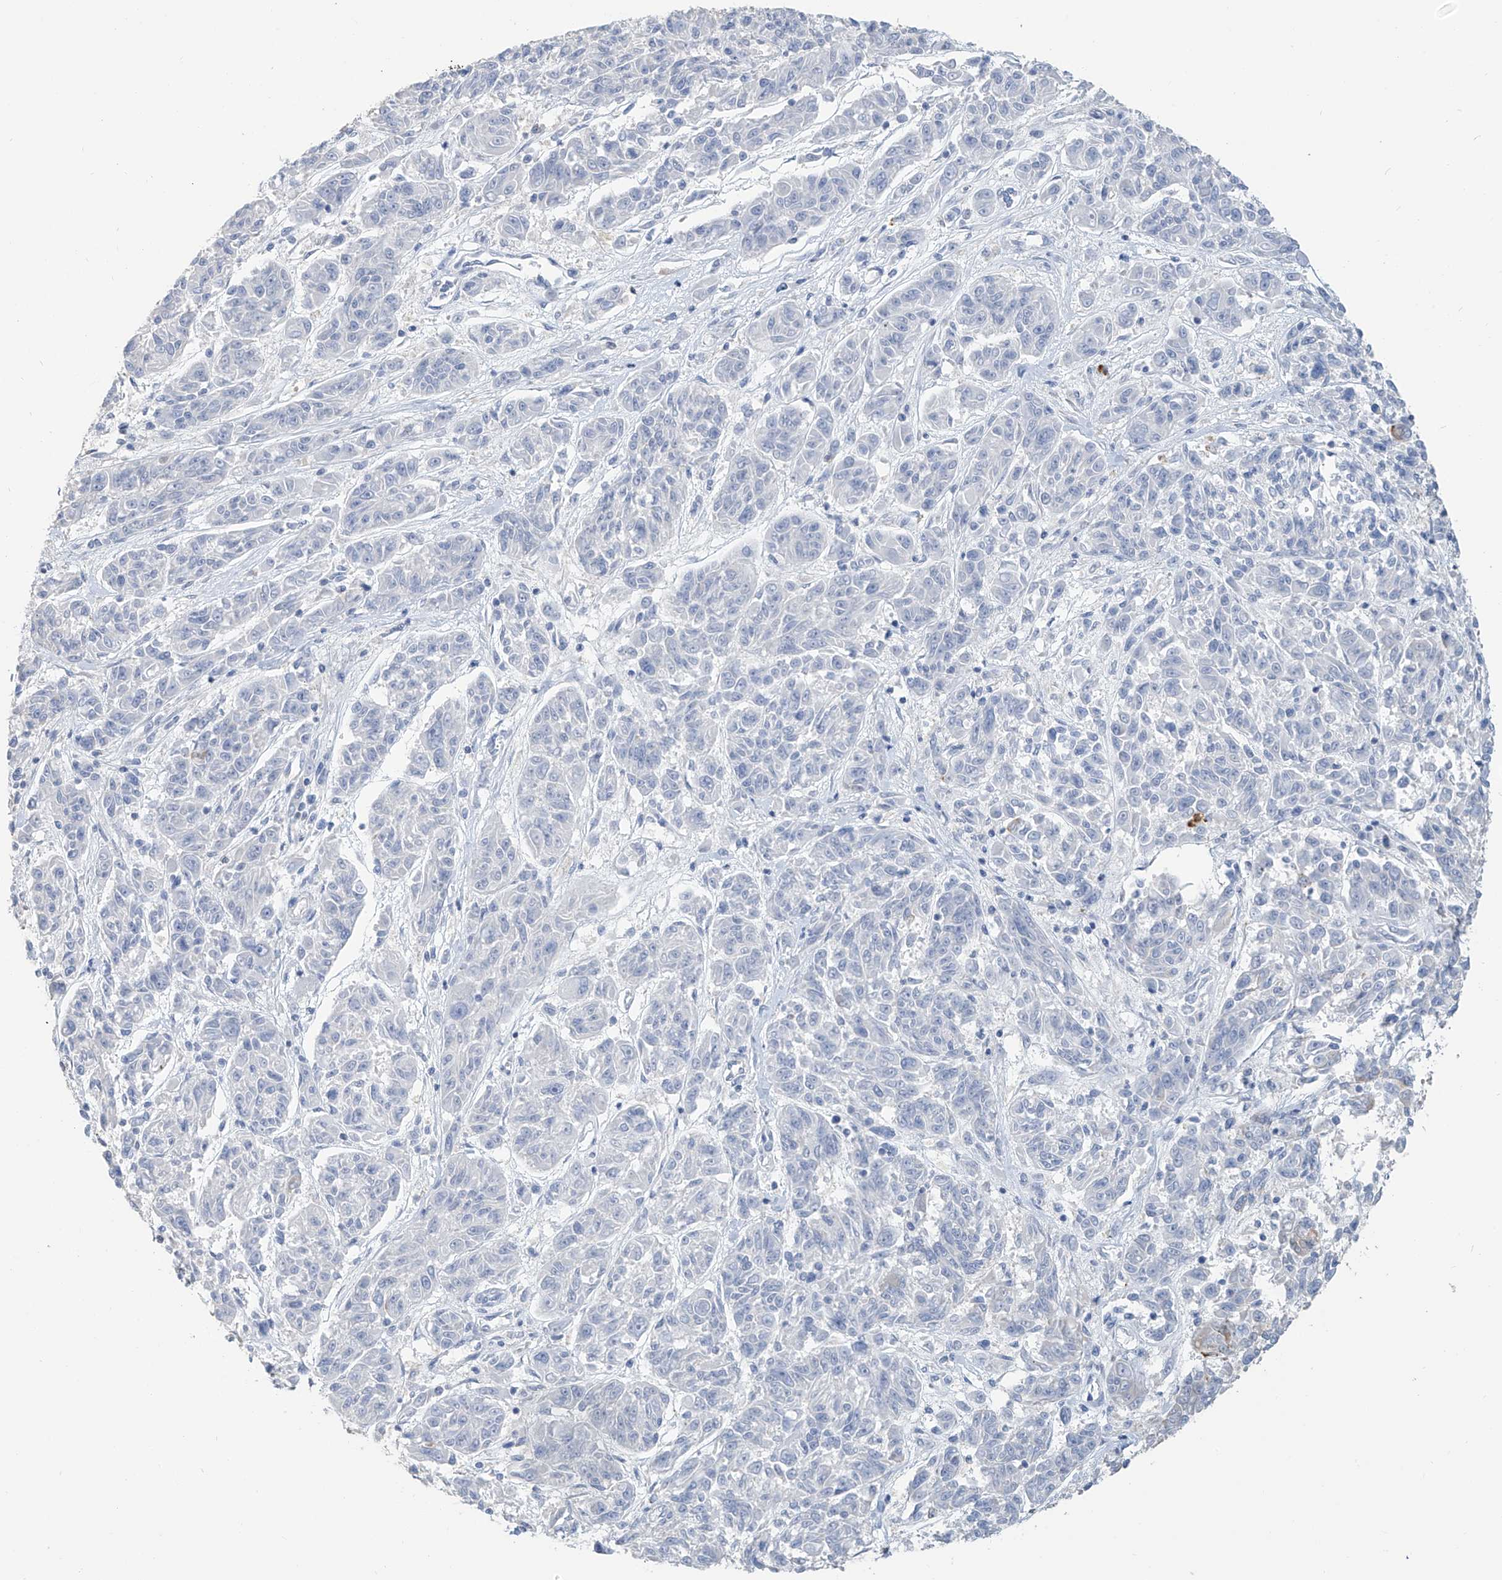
{"staining": {"intensity": "negative", "quantity": "none", "location": "none"}, "tissue": "melanoma", "cell_type": "Tumor cells", "image_type": "cancer", "snomed": [{"axis": "morphology", "description": "Malignant melanoma, NOS"}, {"axis": "topography", "description": "Skin"}], "caption": "Protein analysis of melanoma demonstrates no significant staining in tumor cells. (DAB (3,3'-diaminobenzidine) immunohistochemistry, high magnification).", "gene": "PAFAH1B3", "patient": {"sex": "male", "age": 53}}